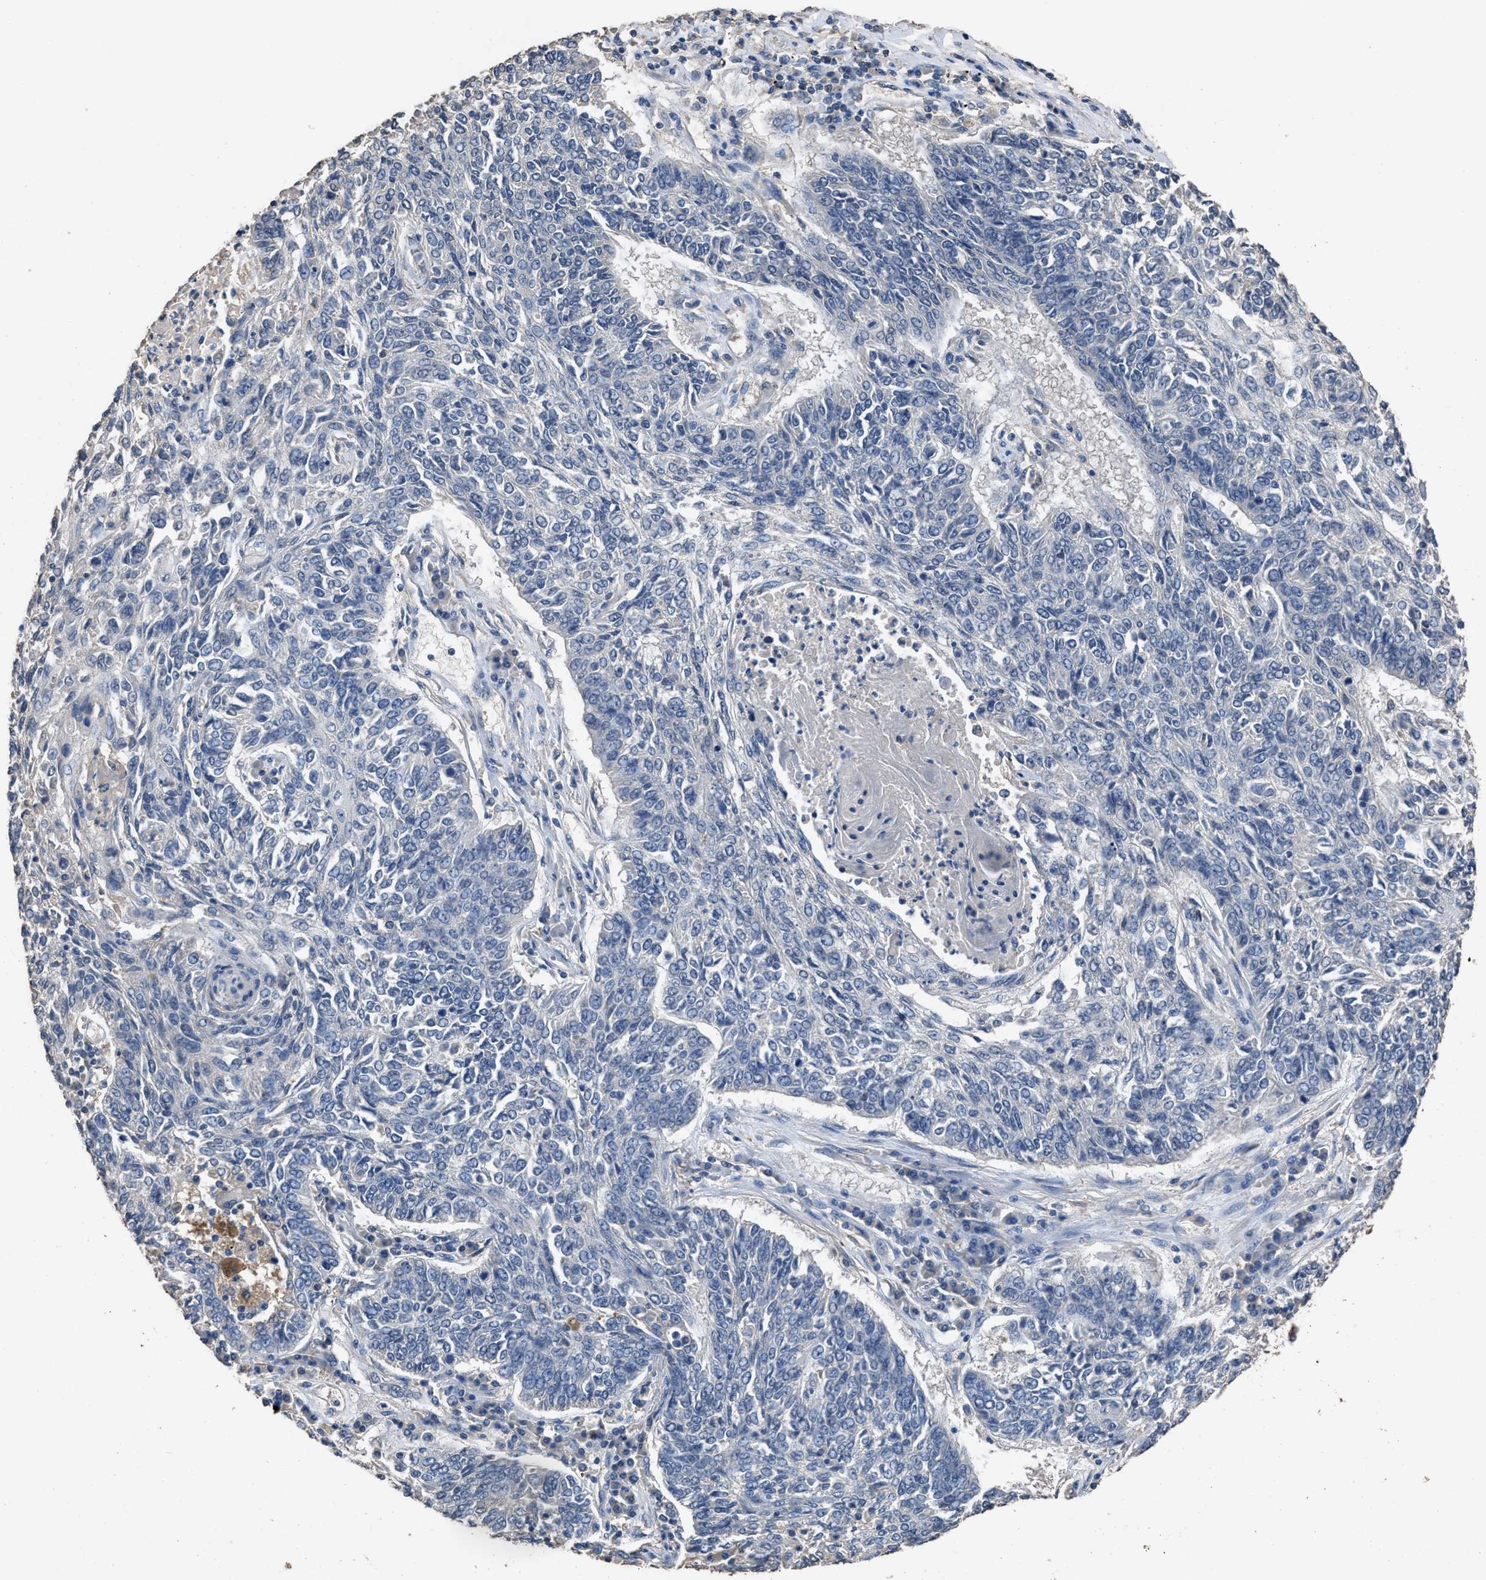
{"staining": {"intensity": "negative", "quantity": "none", "location": "none"}, "tissue": "lung cancer", "cell_type": "Tumor cells", "image_type": "cancer", "snomed": [{"axis": "morphology", "description": "Normal tissue, NOS"}, {"axis": "morphology", "description": "Squamous cell carcinoma, NOS"}, {"axis": "topography", "description": "Cartilage tissue"}, {"axis": "topography", "description": "Bronchus"}, {"axis": "topography", "description": "Lung"}], "caption": "Lung cancer (squamous cell carcinoma) was stained to show a protein in brown. There is no significant staining in tumor cells. Brightfield microscopy of IHC stained with DAB (brown) and hematoxylin (blue), captured at high magnification.", "gene": "ITSN1", "patient": {"sex": "female", "age": 49}}